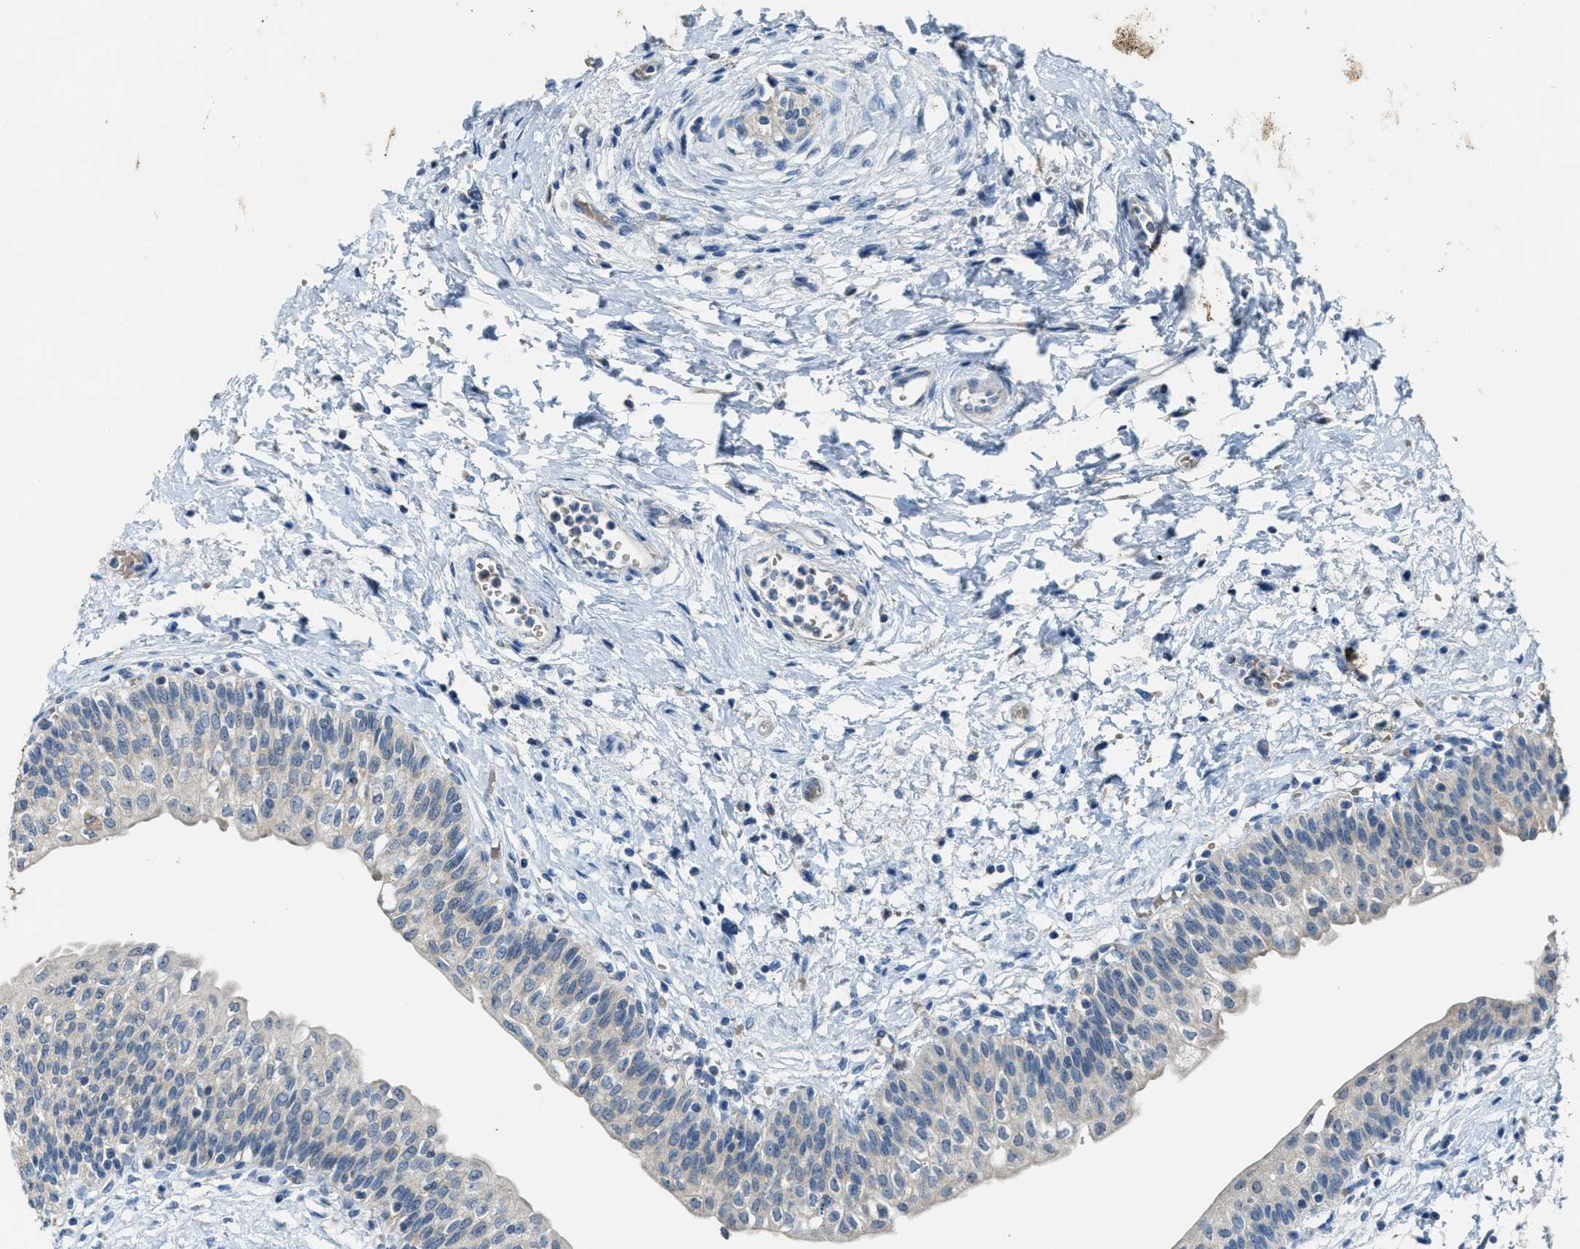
{"staining": {"intensity": "weak", "quantity": "25%-75%", "location": "cytoplasmic/membranous"}, "tissue": "urinary bladder", "cell_type": "Urothelial cells", "image_type": "normal", "snomed": [{"axis": "morphology", "description": "Normal tissue, NOS"}, {"axis": "topography", "description": "Urinary bladder"}], "caption": "A low amount of weak cytoplasmic/membranous staining is seen in about 25%-75% of urothelial cells in unremarkable urinary bladder.", "gene": "CDON", "patient": {"sex": "male", "age": 55}}